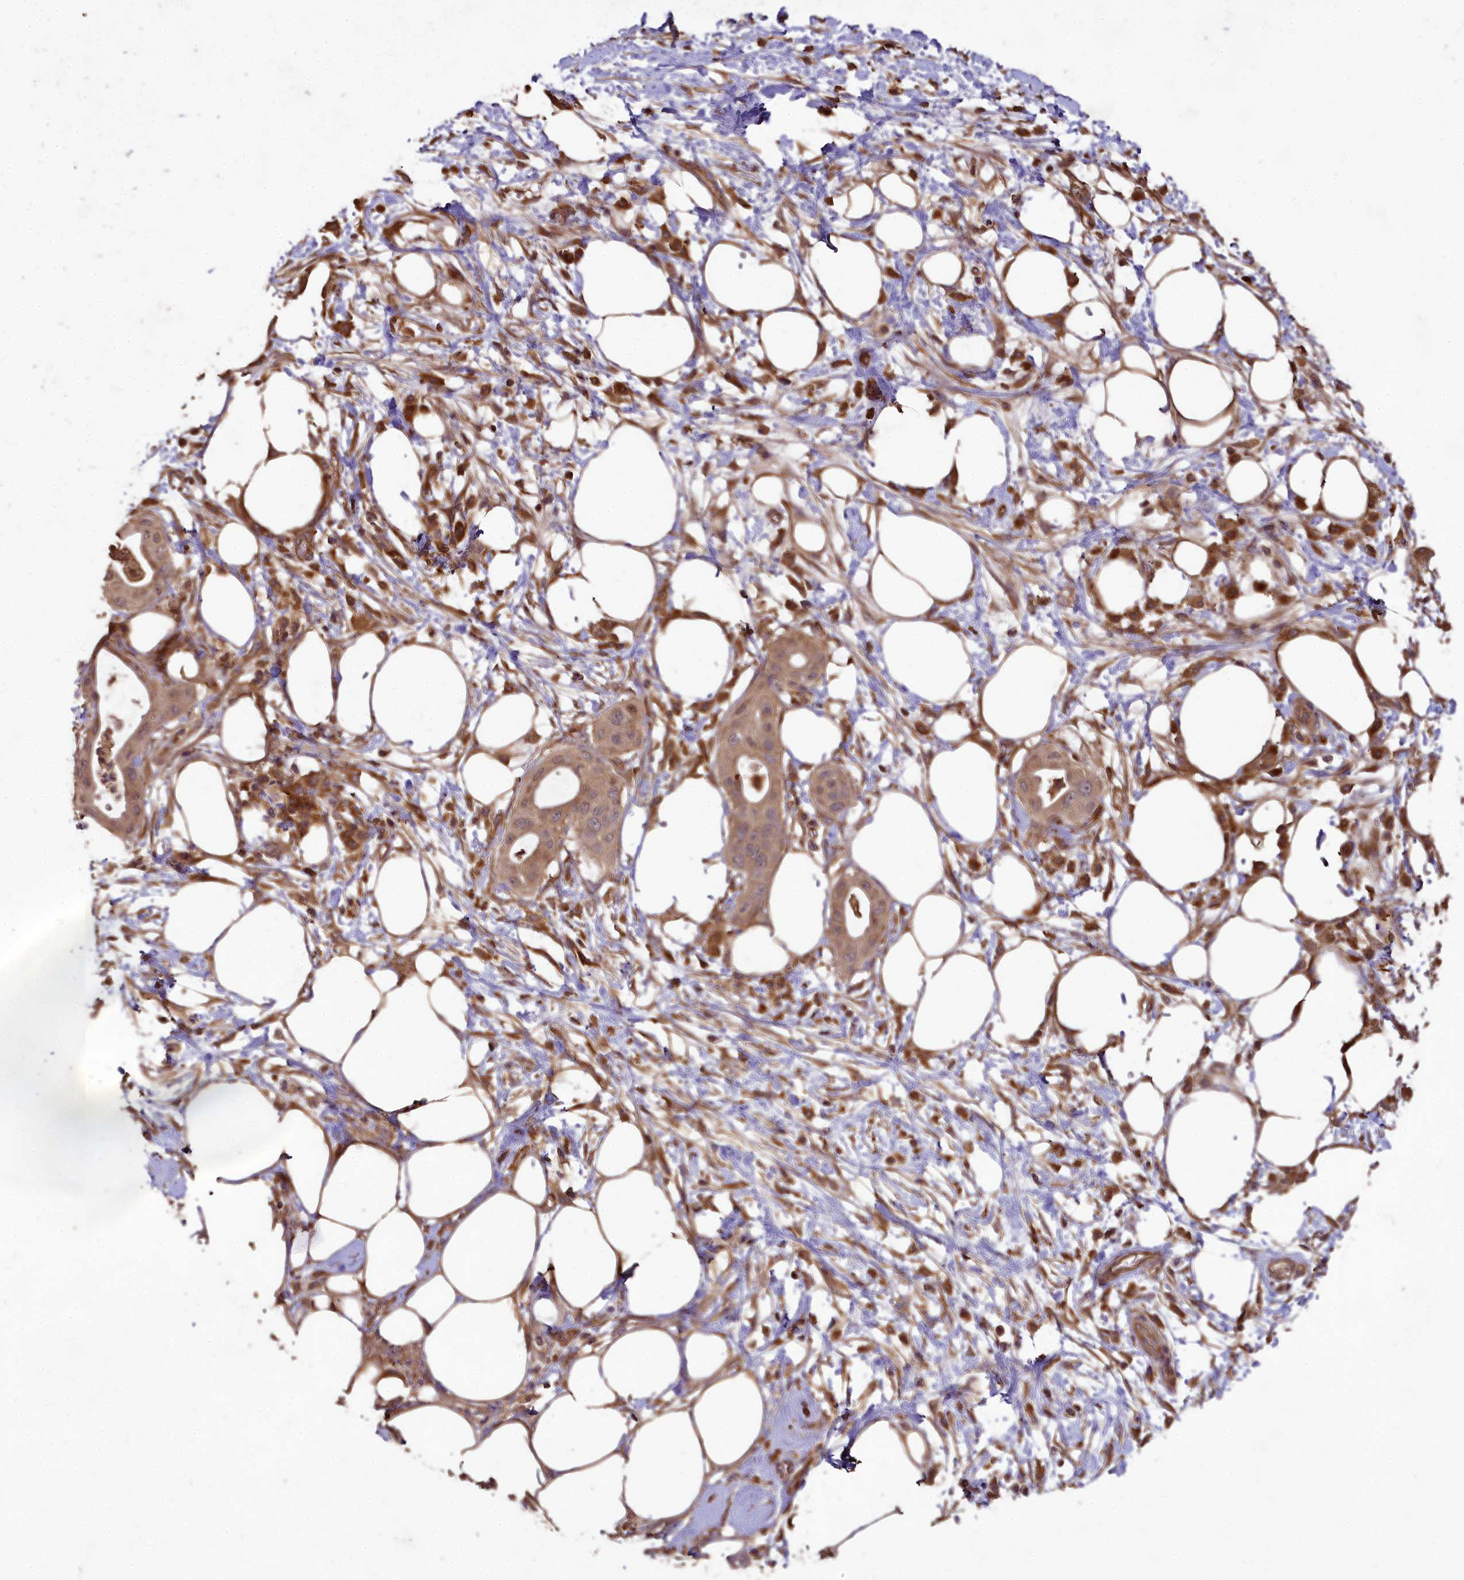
{"staining": {"intensity": "moderate", "quantity": ">75%", "location": "cytoplasmic/membranous"}, "tissue": "pancreatic cancer", "cell_type": "Tumor cells", "image_type": "cancer", "snomed": [{"axis": "morphology", "description": "Adenocarcinoma, NOS"}, {"axis": "topography", "description": "Pancreas"}], "caption": "A high-resolution photomicrograph shows immunohistochemistry staining of pancreatic adenocarcinoma, which reveals moderate cytoplasmic/membranous positivity in about >75% of tumor cells. (IHC, brightfield microscopy, high magnification).", "gene": "TTLL10", "patient": {"sex": "male", "age": 68}}